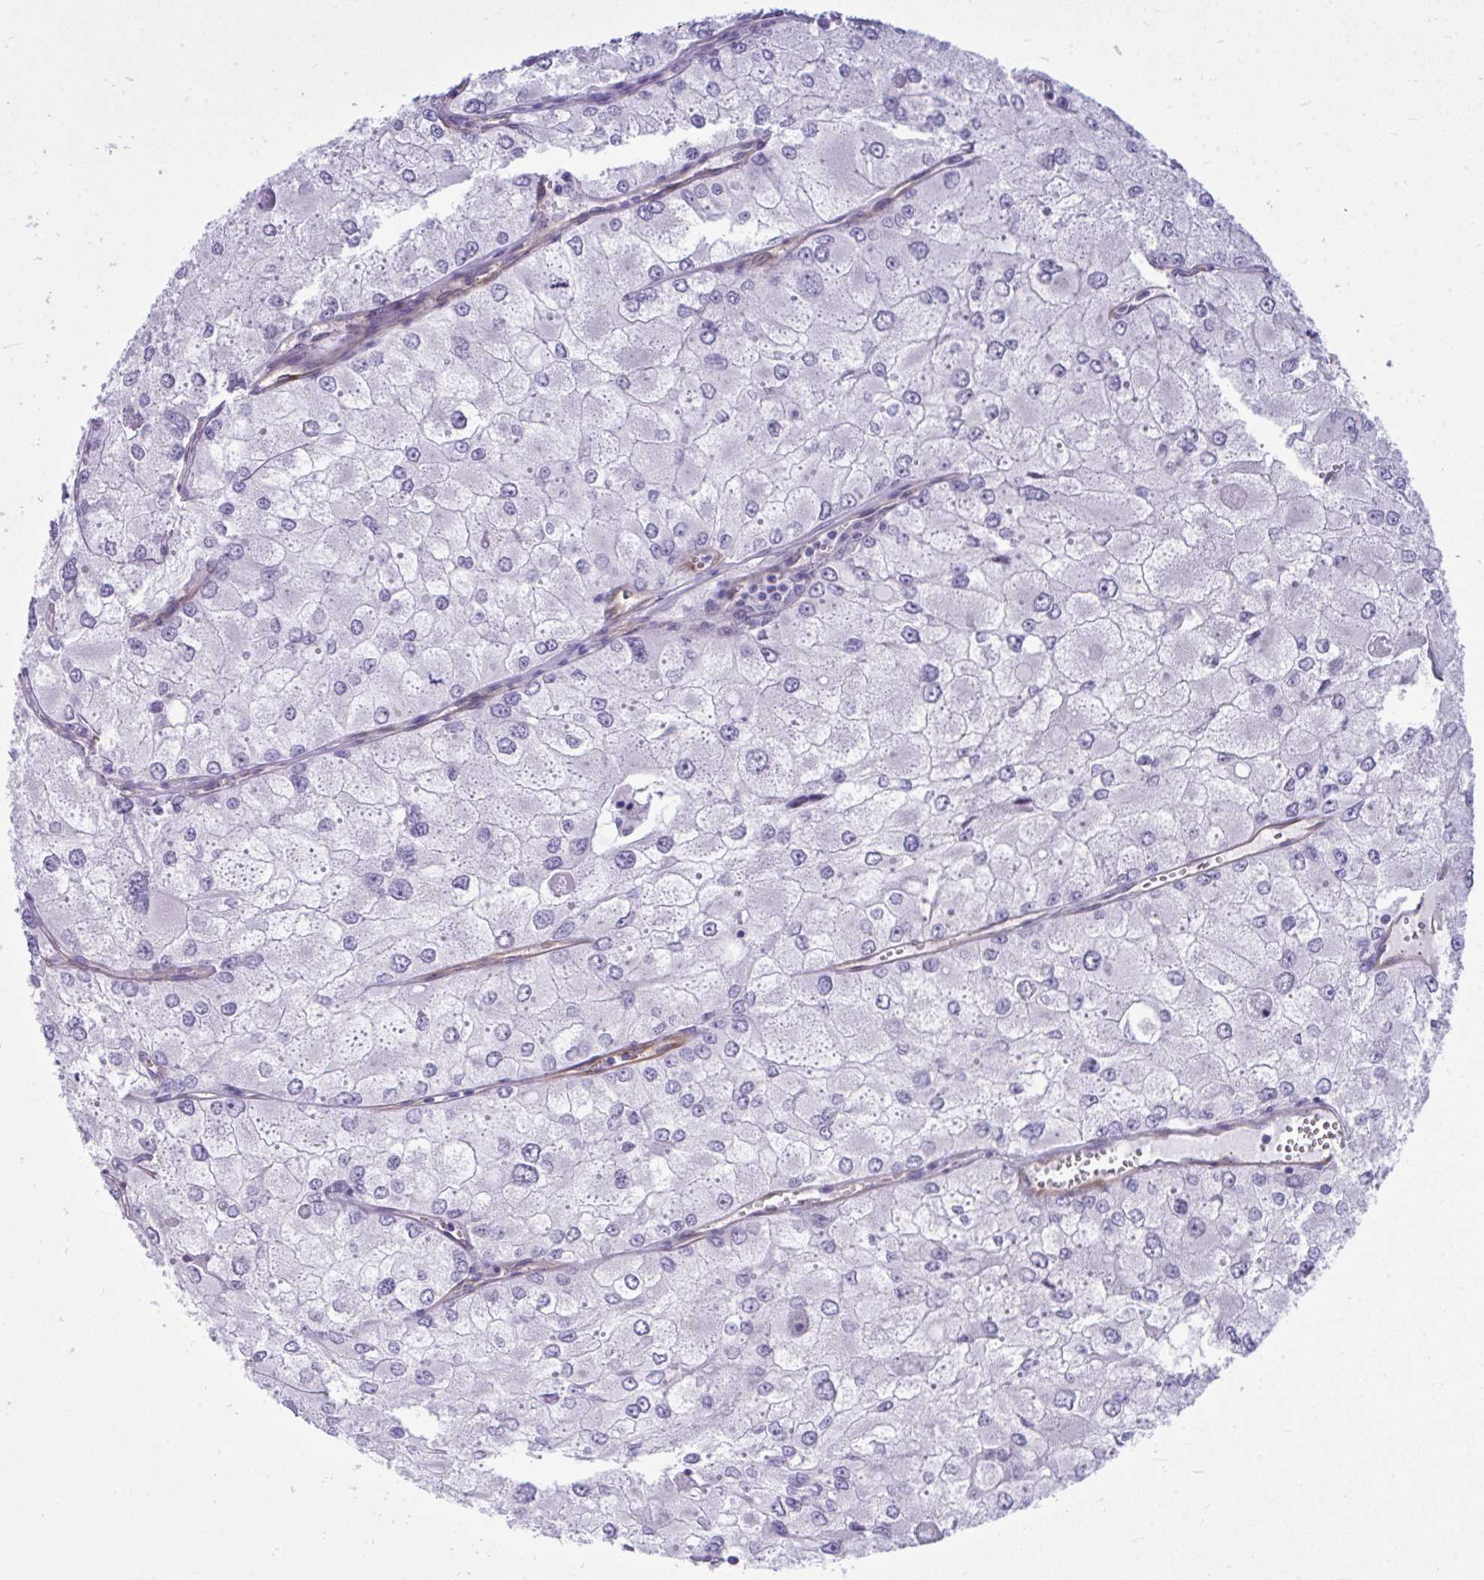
{"staining": {"intensity": "negative", "quantity": "none", "location": "none"}, "tissue": "renal cancer", "cell_type": "Tumor cells", "image_type": "cancer", "snomed": [{"axis": "morphology", "description": "Adenocarcinoma, NOS"}, {"axis": "topography", "description": "Kidney"}], "caption": "High power microscopy micrograph of an immunohistochemistry photomicrograph of adenocarcinoma (renal), revealing no significant staining in tumor cells. (Brightfield microscopy of DAB (3,3'-diaminobenzidine) IHC at high magnification).", "gene": "LIMS2", "patient": {"sex": "female", "age": 70}}